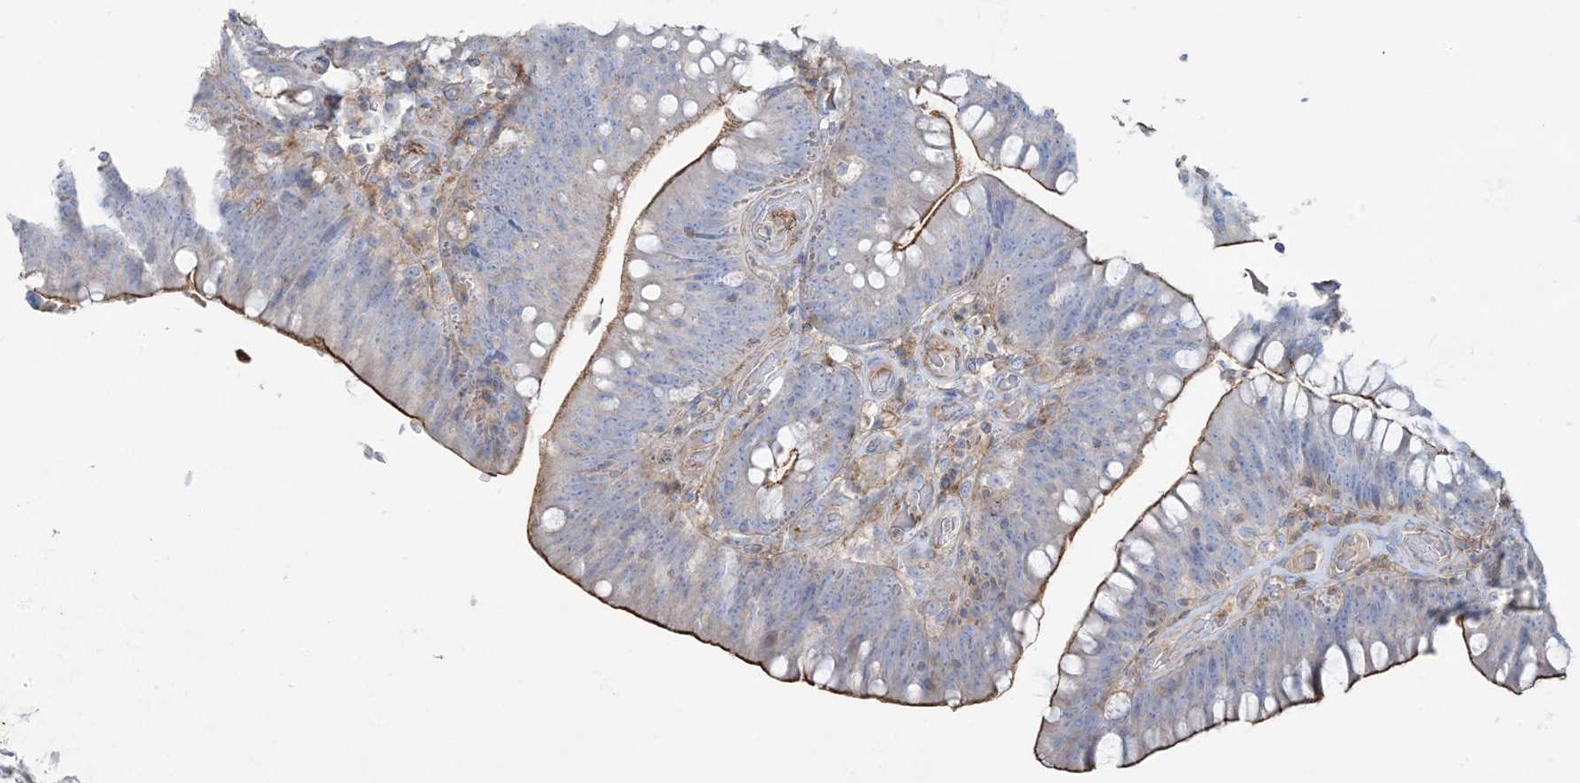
{"staining": {"intensity": "moderate", "quantity": "25%-75%", "location": "cytoplasmic/membranous"}, "tissue": "colorectal cancer", "cell_type": "Tumor cells", "image_type": "cancer", "snomed": [{"axis": "morphology", "description": "Normal tissue, NOS"}, {"axis": "topography", "description": "Colon"}], "caption": "Tumor cells reveal medium levels of moderate cytoplasmic/membranous staining in about 25%-75% of cells in colorectal cancer. (DAB (3,3'-diaminobenzidine) IHC with brightfield microscopy, high magnification).", "gene": "GTF3C2", "patient": {"sex": "female", "age": 82}}